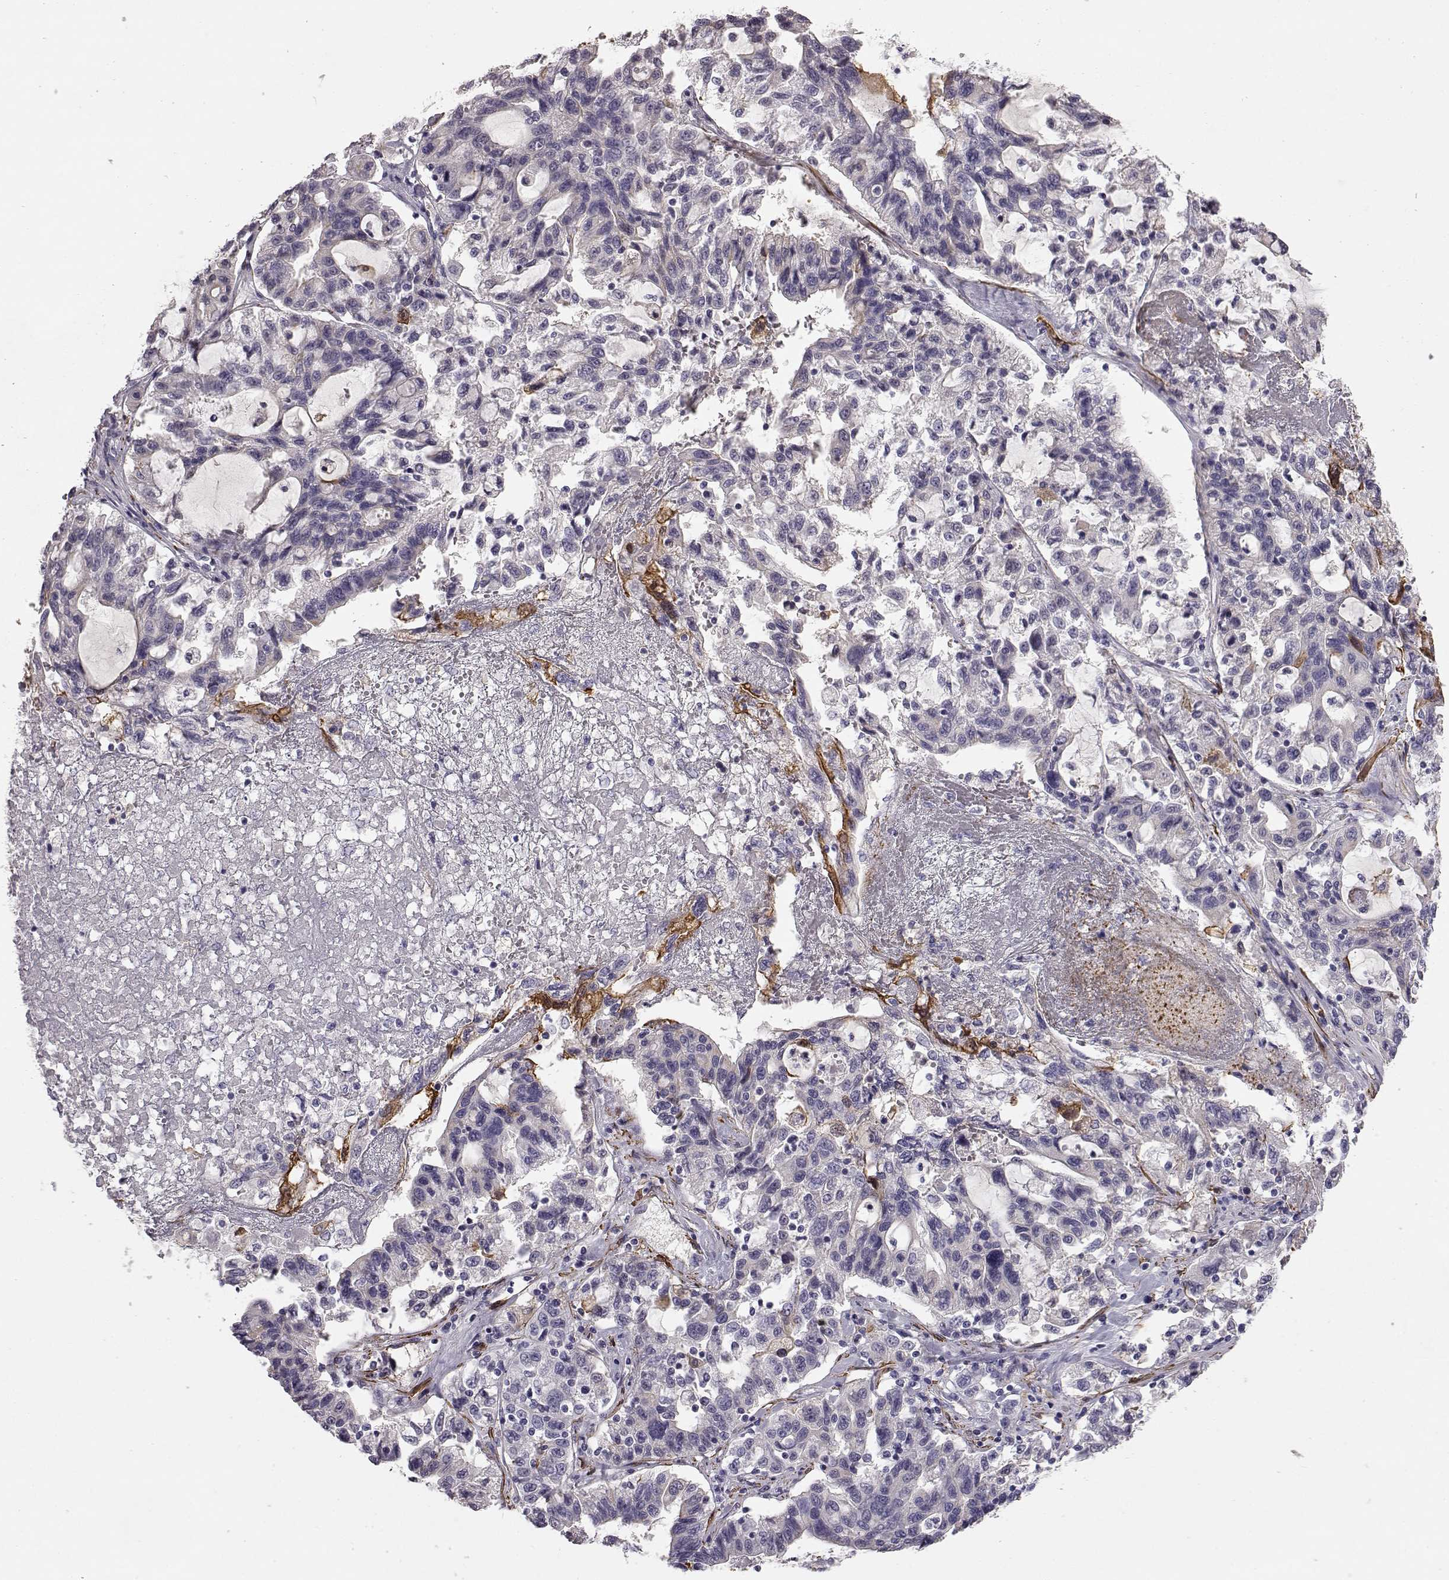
{"staining": {"intensity": "negative", "quantity": "none", "location": "none"}, "tissue": "liver cancer", "cell_type": "Tumor cells", "image_type": "cancer", "snomed": [{"axis": "morphology", "description": "Adenocarcinoma, NOS"}, {"axis": "morphology", "description": "Cholangiocarcinoma"}, {"axis": "topography", "description": "Liver"}], "caption": "Tumor cells are negative for protein expression in human cholangiocarcinoma (liver). Brightfield microscopy of immunohistochemistry (IHC) stained with DAB (brown) and hematoxylin (blue), captured at high magnification.", "gene": "KRT85", "patient": {"sex": "male", "age": 64}}